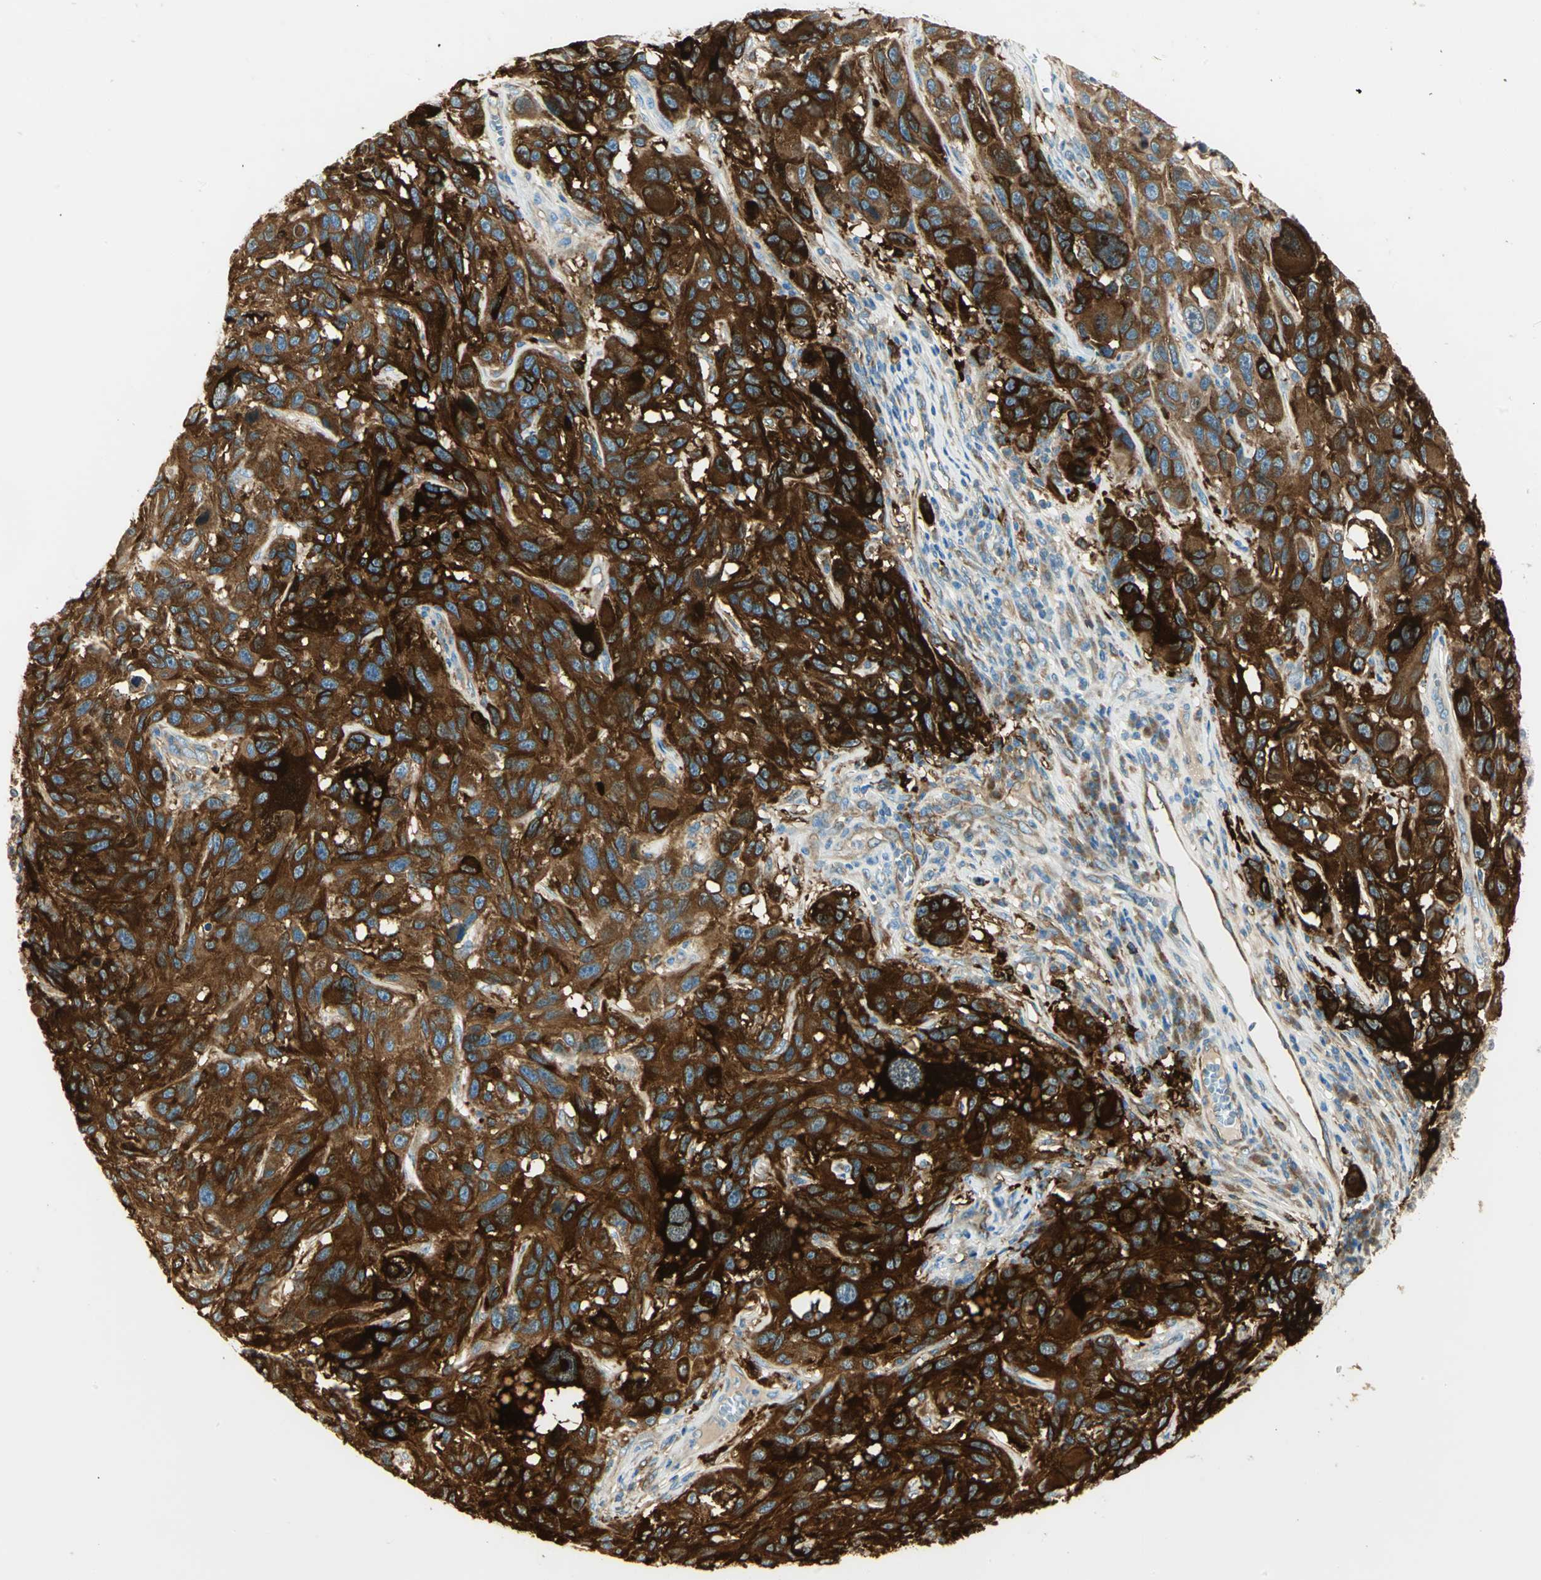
{"staining": {"intensity": "strong", "quantity": ">75%", "location": "cytoplasmic/membranous"}, "tissue": "melanoma", "cell_type": "Tumor cells", "image_type": "cancer", "snomed": [{"axis": "morphology", "description": "Malignant melanoma, NOS"}, {"axis": "topography", "description": "Skin"}], "caption": "A brown stain labels strong cytoplasmic/membranous positivity of a protein in malignant melanoma tumor cells.", "gene": "WARS1", "patient": {"sex": "male", "age": 53}}